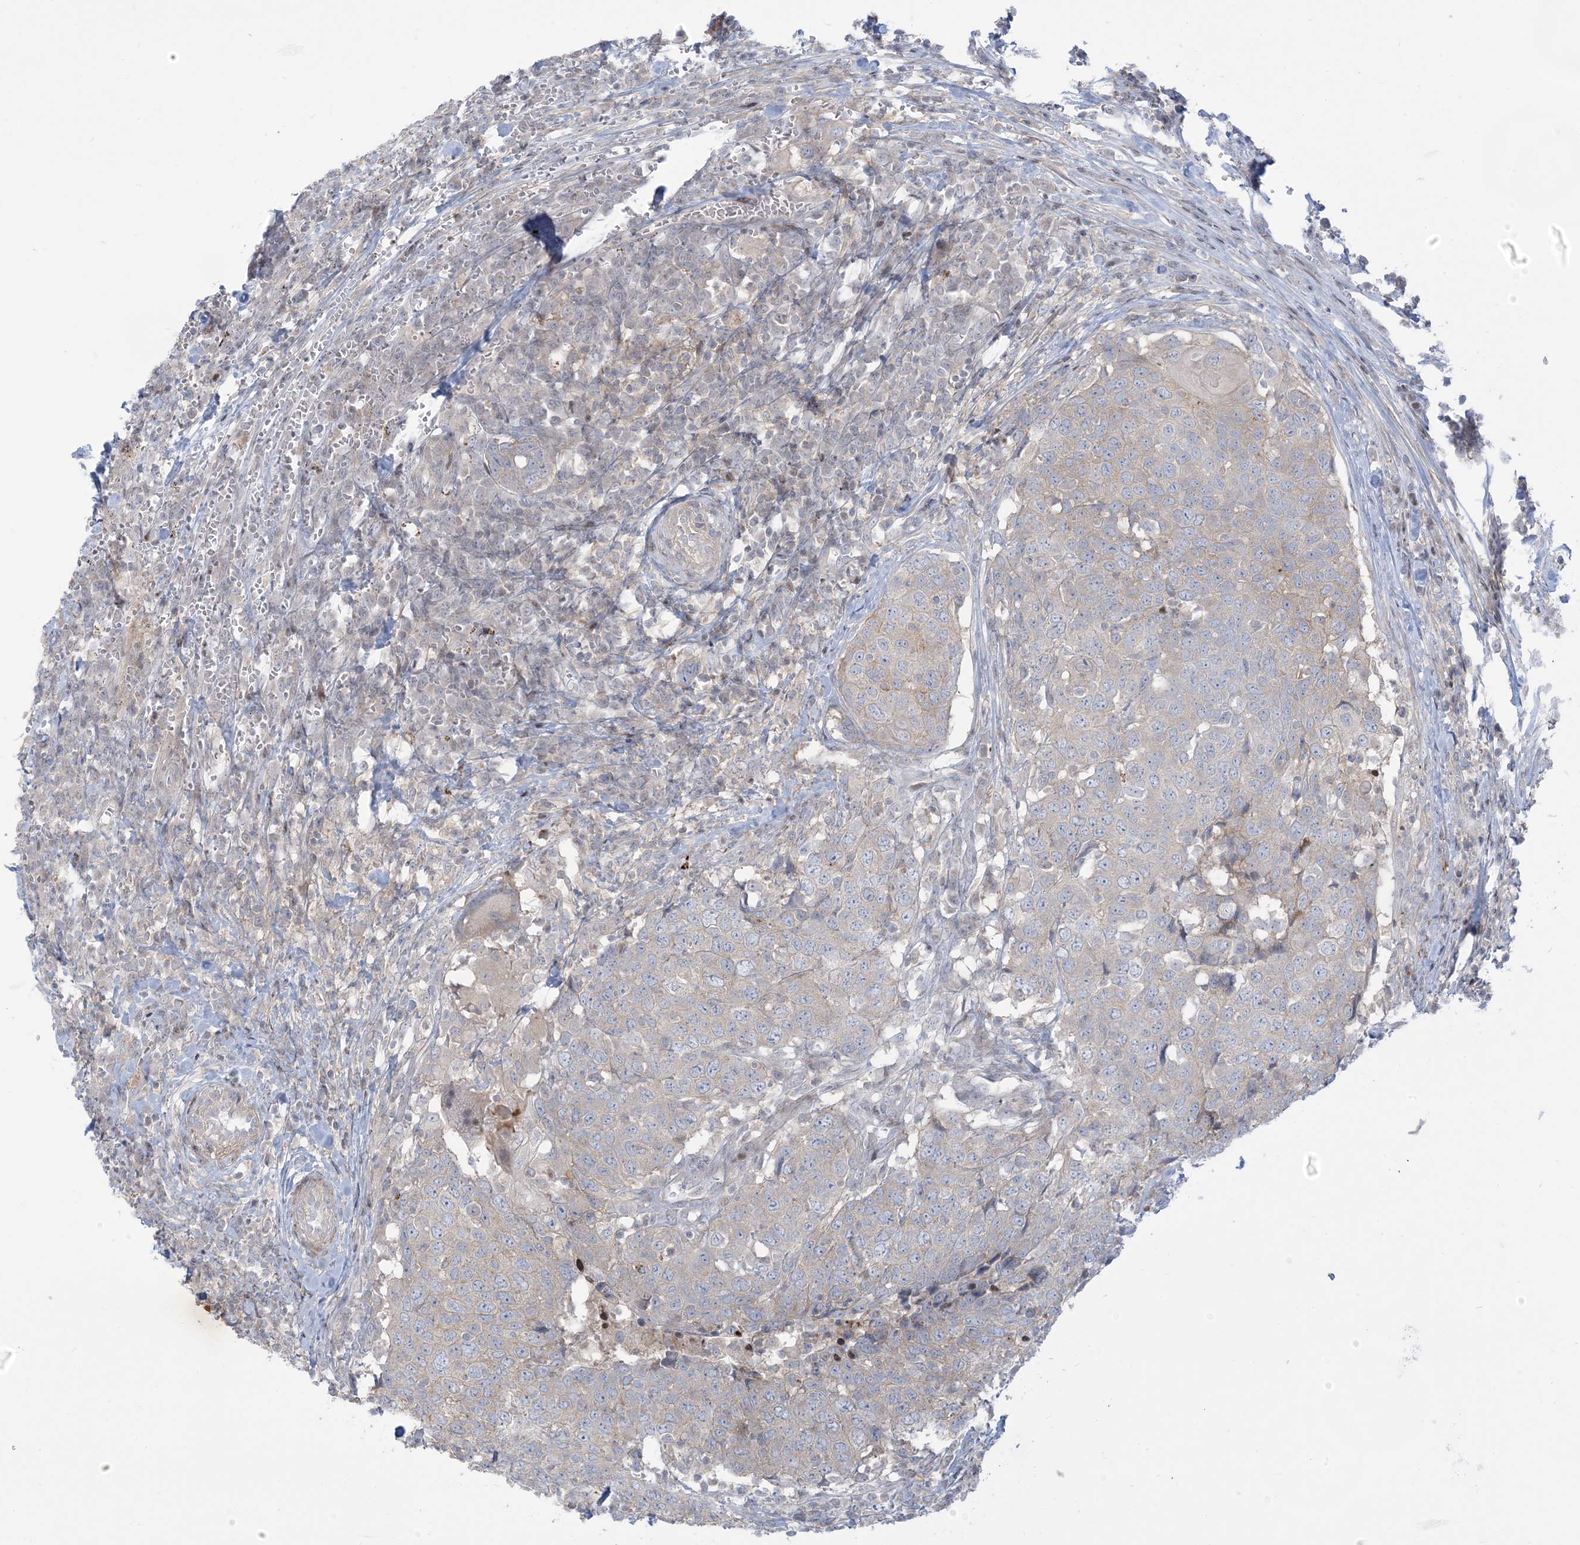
{"staining": {"intensity": "negative", "quantity": "none", "location": "none"}, "tissue": "head and neck cancer", "cell_type": "Tumor cells", "image_type": "cancer", "snomed": [{"axis": "morphology", "description": "Squamous cell carcinoma, NOS"}, {"axis": "topography", "description": "Head-Neck"}], "caption": "IHC micrograph of squamous cell carcinoma (head and neck) stained for a protein (brown), which reveals no expression in tumor cells. Nuclei are stained in blue.", "gene": "AFTPH", "patient": {"sex": "male", "age": 66}}